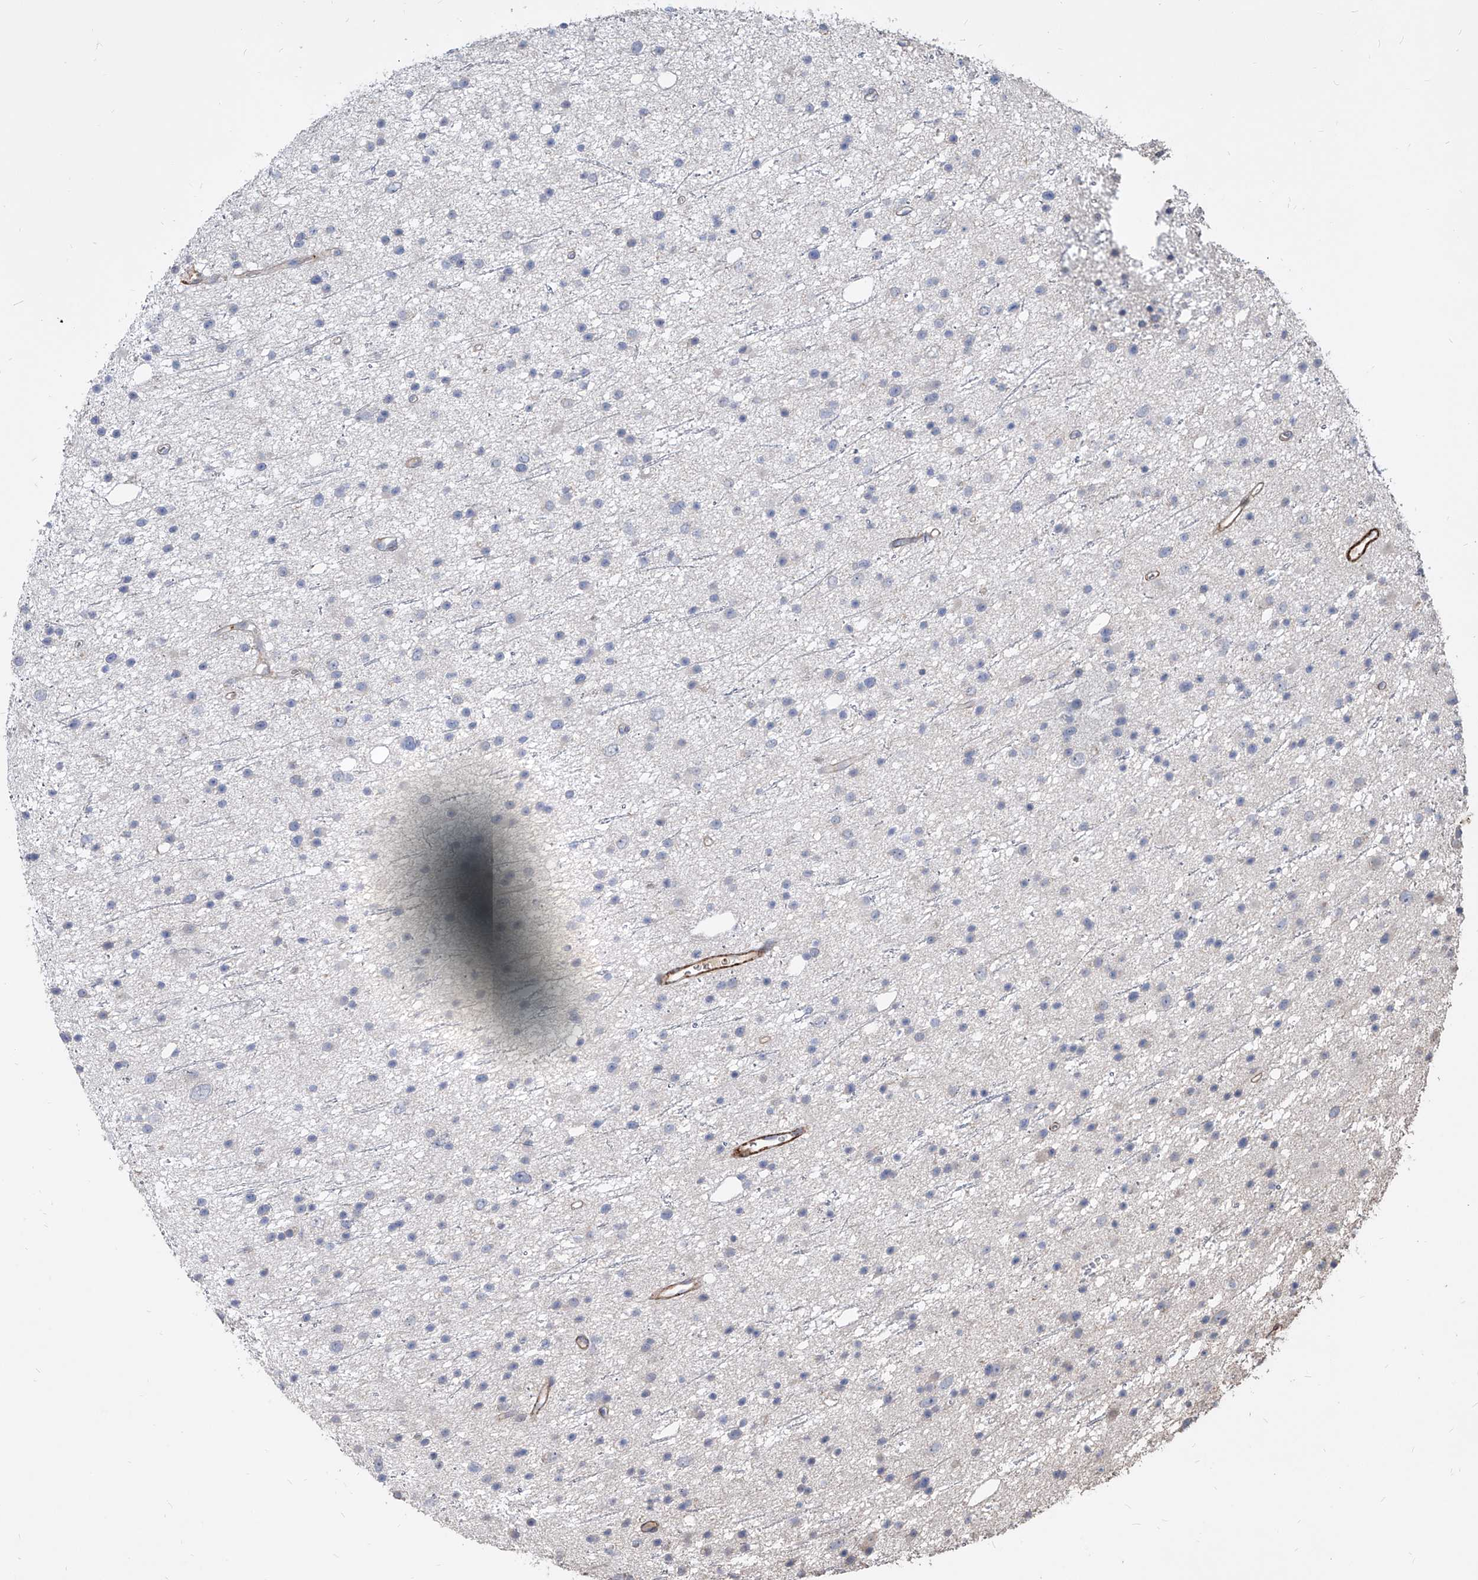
{"staining": {"intensity": "negative", "quantity": "none", "location": "none"}, "tissue": "glioma", "cell_type": "Tumor cells", "image_type": "cancer", "snomed": [{"axis": "morphology", "description": "Glioma, malignant, Low grade"}, {"axis": "topography", "description": "Cerebral cortex"}], "caption": "The histopathology image displays no staining of tumor cells in malignant glioma (low-grade).", "gene": "FAM83B", "patient": {"sex": "female", "age": 39}}